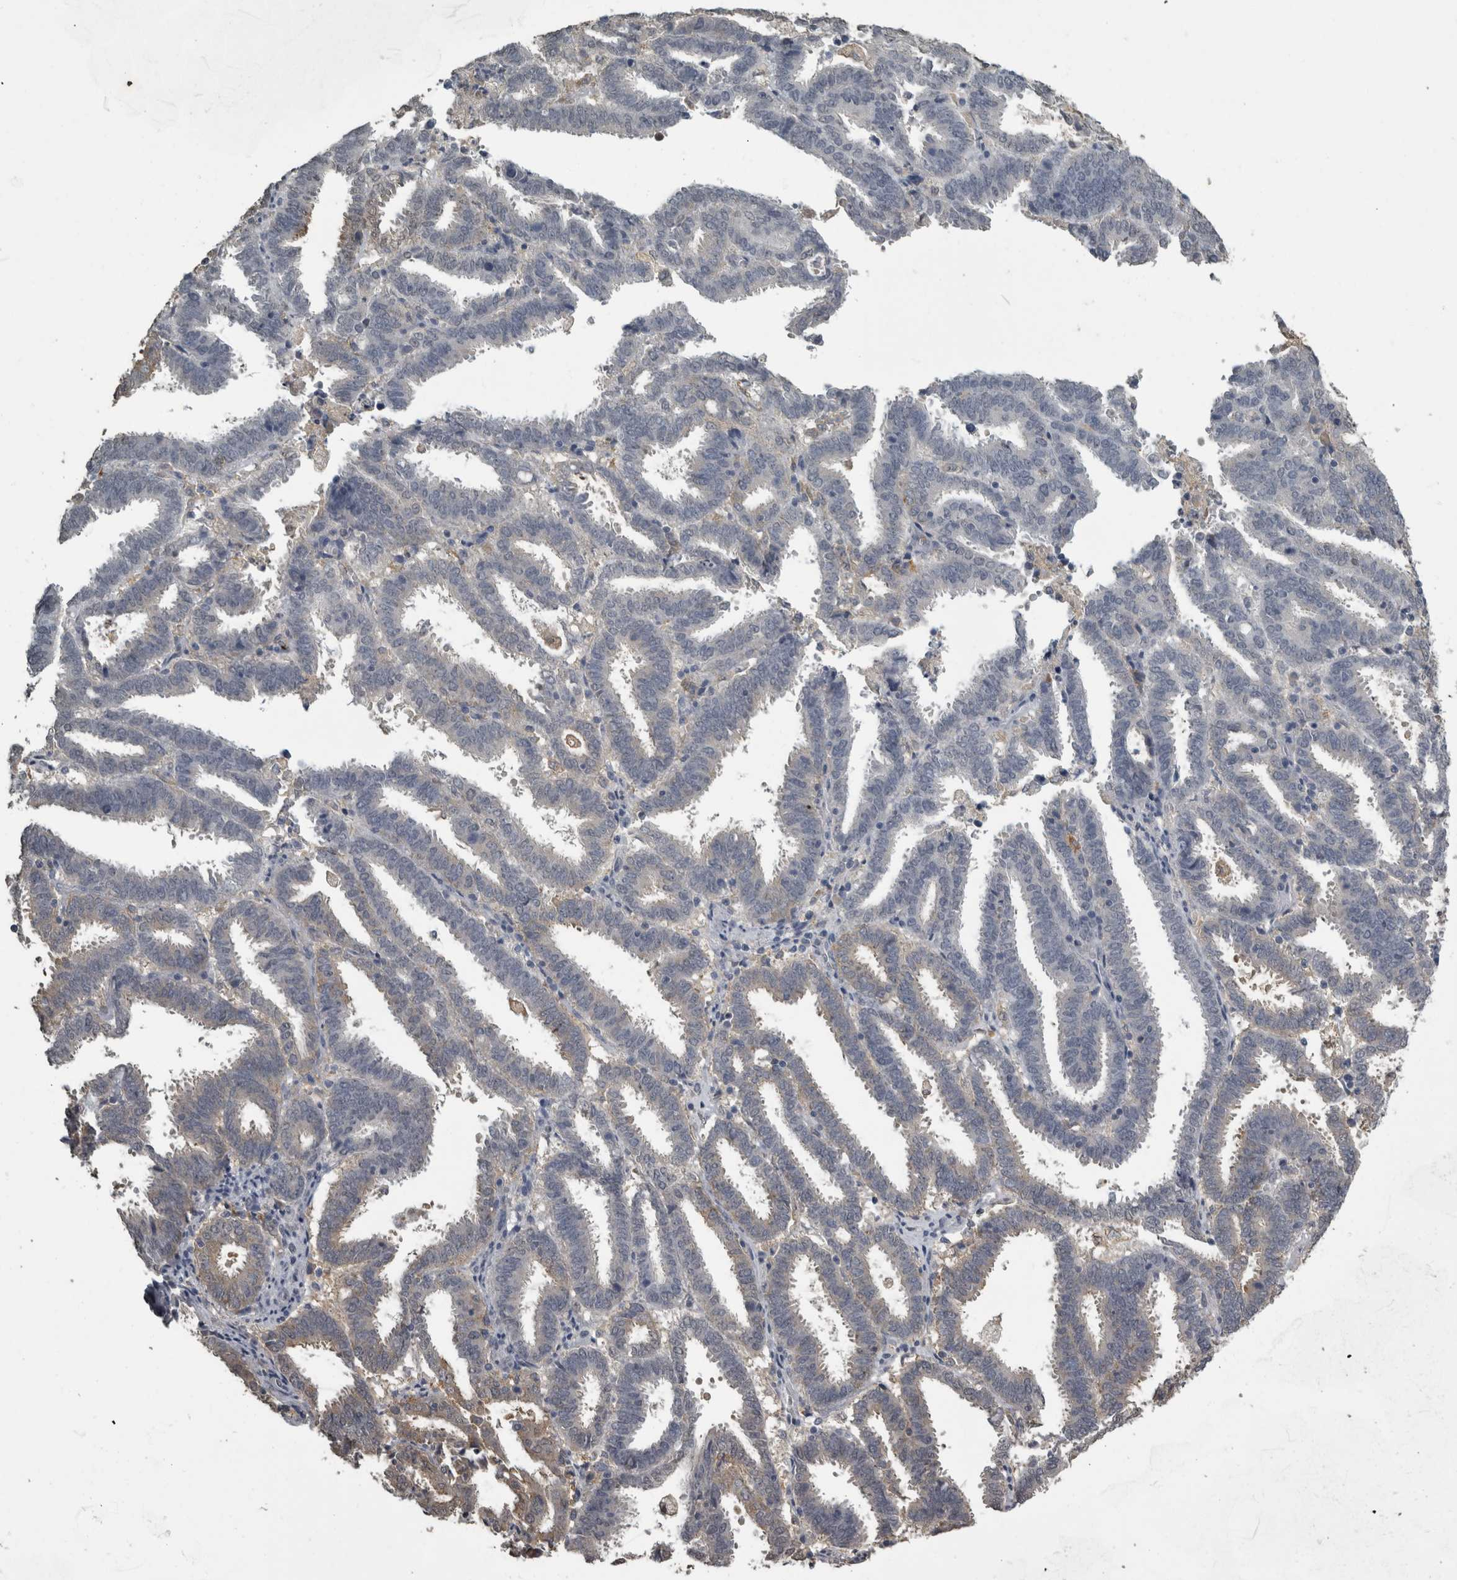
{"staining": {"intensity": "negative", "quantity": "none", "location": "none"}, "tissue": "endometrial cancer", "cell_type": "Tumor cells", "image_type": "cancer", "snomed": [{"axis": "morphology", "description": "Adenocarcinoma, NOS"}, {"axis": "topography", "description": "Uterus"}], "caption": "Tumor cells show no significant staining in endometrial cancer.", "gene": "PIK3AP1", "patient": {"sex": "female", "age": 83}}